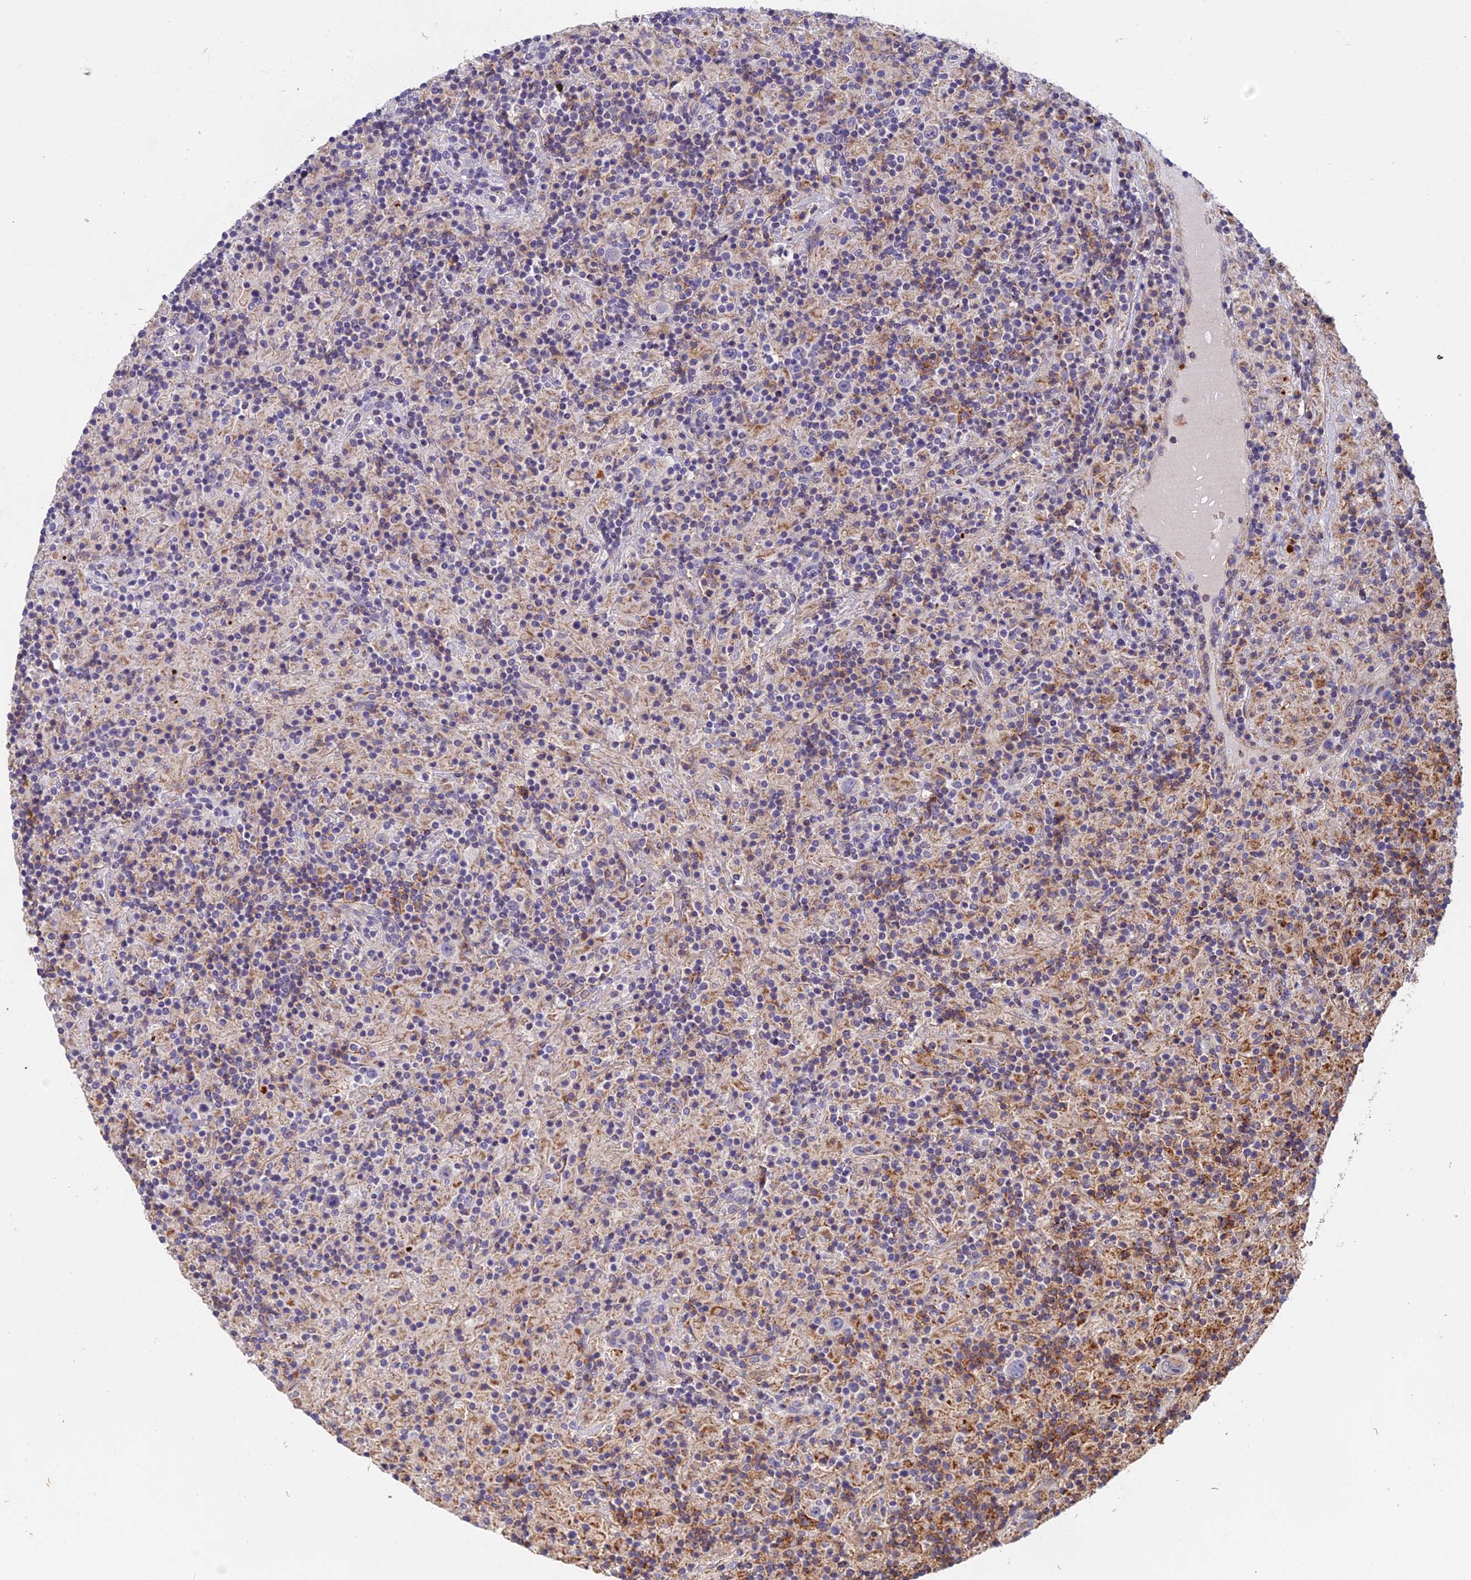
{"staining": {"intensity": "negative", "quantity": "none", "location": "none"}, "tissue": "lymphoma", "cell_type": "Tumor cells", "image_type": "cancer", "snomed": [{"axis": "morphology", "description": "Hodgkin's disease, NOS"}, {"axis": "topography", "description": "Lymph node"}], "caption": "Immunohistochemical staining of human lymphoma exhibits no significant positivity in tumor cells.", "gene": "EDAR", "patient": {"sex": "male", "age": 70}}